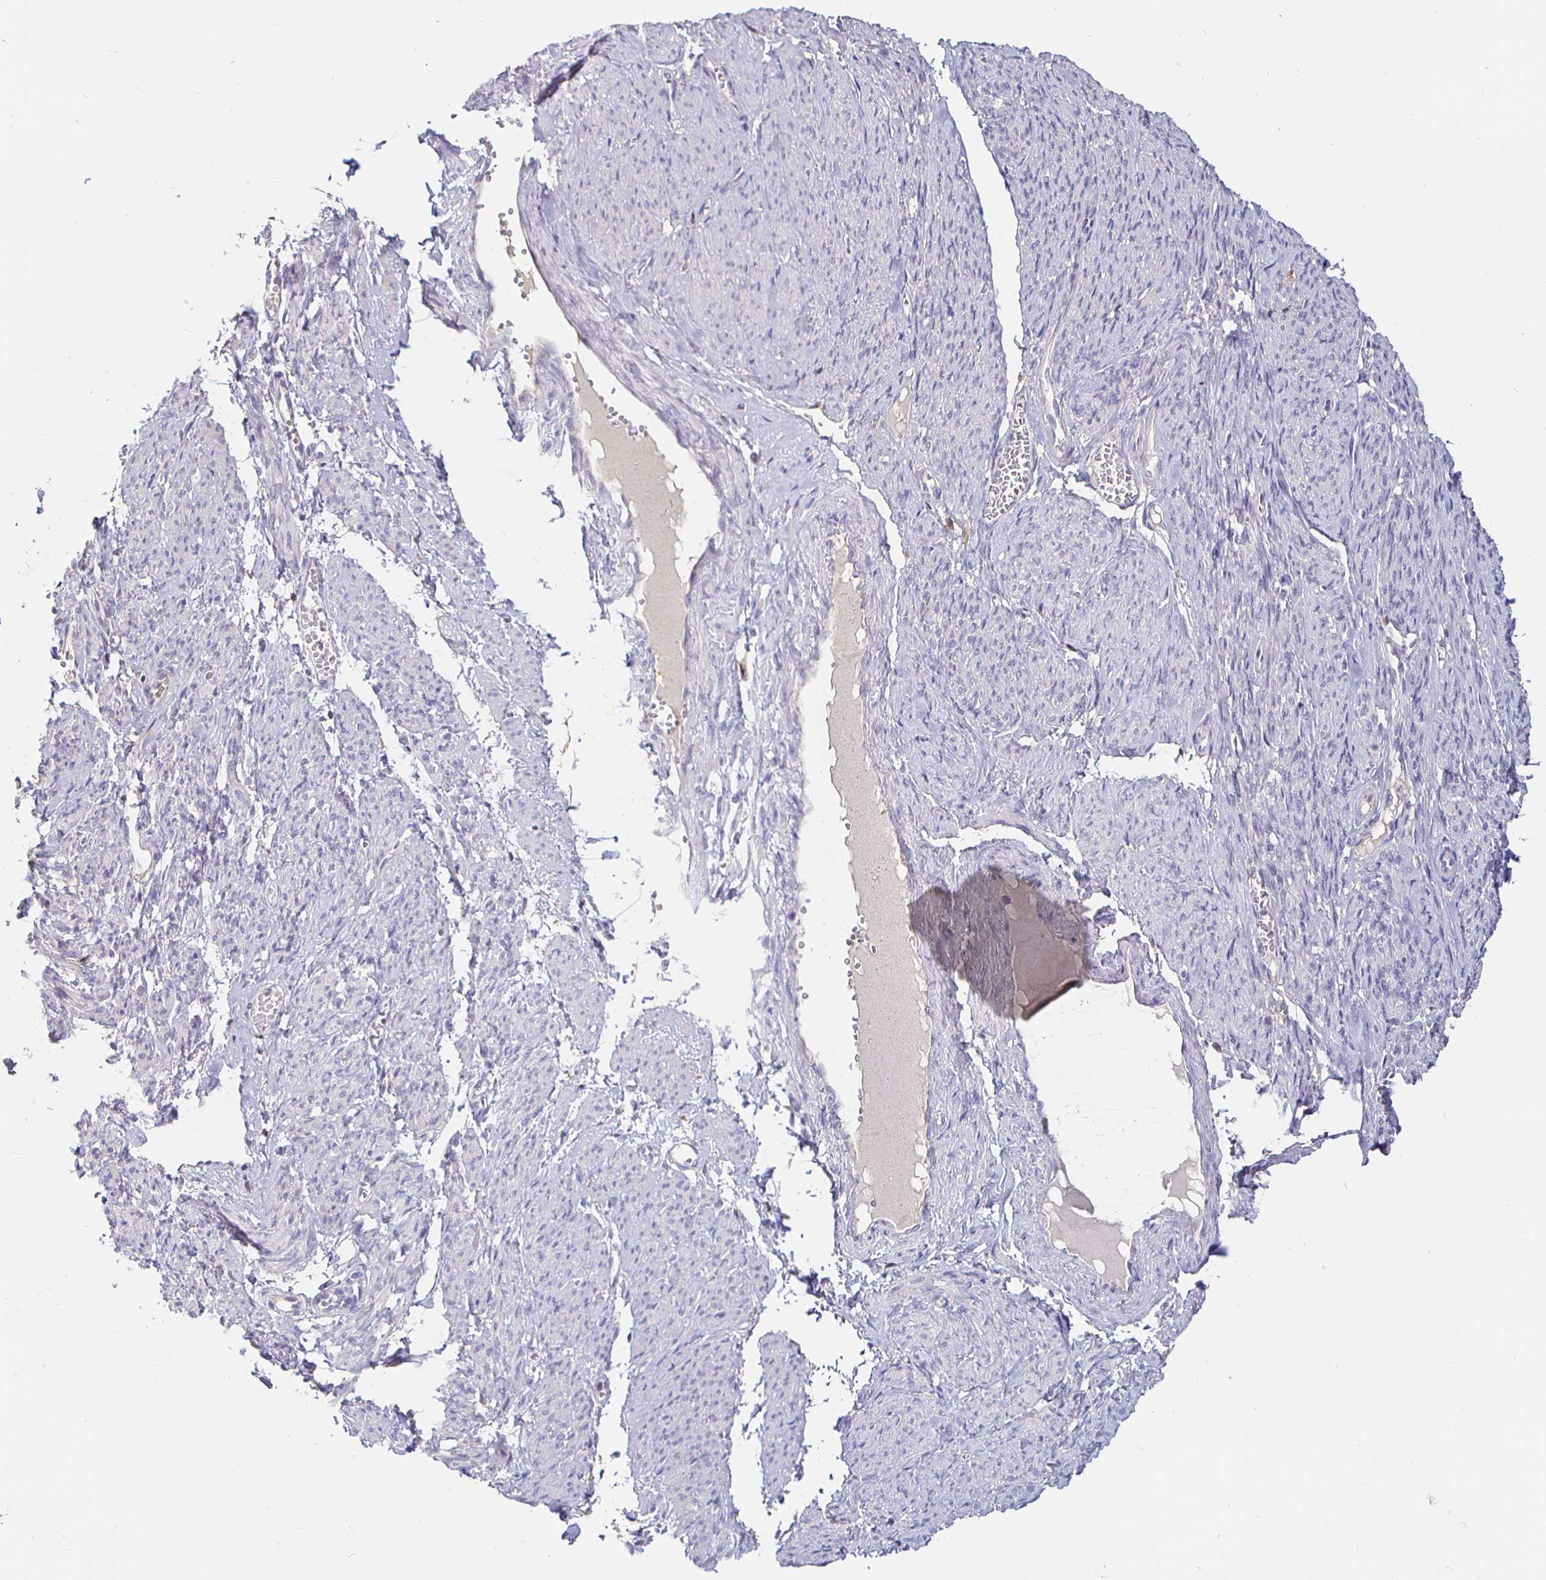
{"staining": {"intensity": "negative", "quantity": "none", "location": "none"}, "tissue": "smooth muscle", "cell_type": "Smooth muscle cells", "image_type": "normal", "snomed": [{"axis": "morphology", "description": "Normal tissue, NOS"}, {"axis": "topography", "description": "Smooth muscle"}], "caption": "Immunohistochemical staining of normal human smooth muscle demonstrates no significant positivity in smooth muscle cells.", "gene": "CXCR3", "patient": {"sex": "female", "age": 65}}